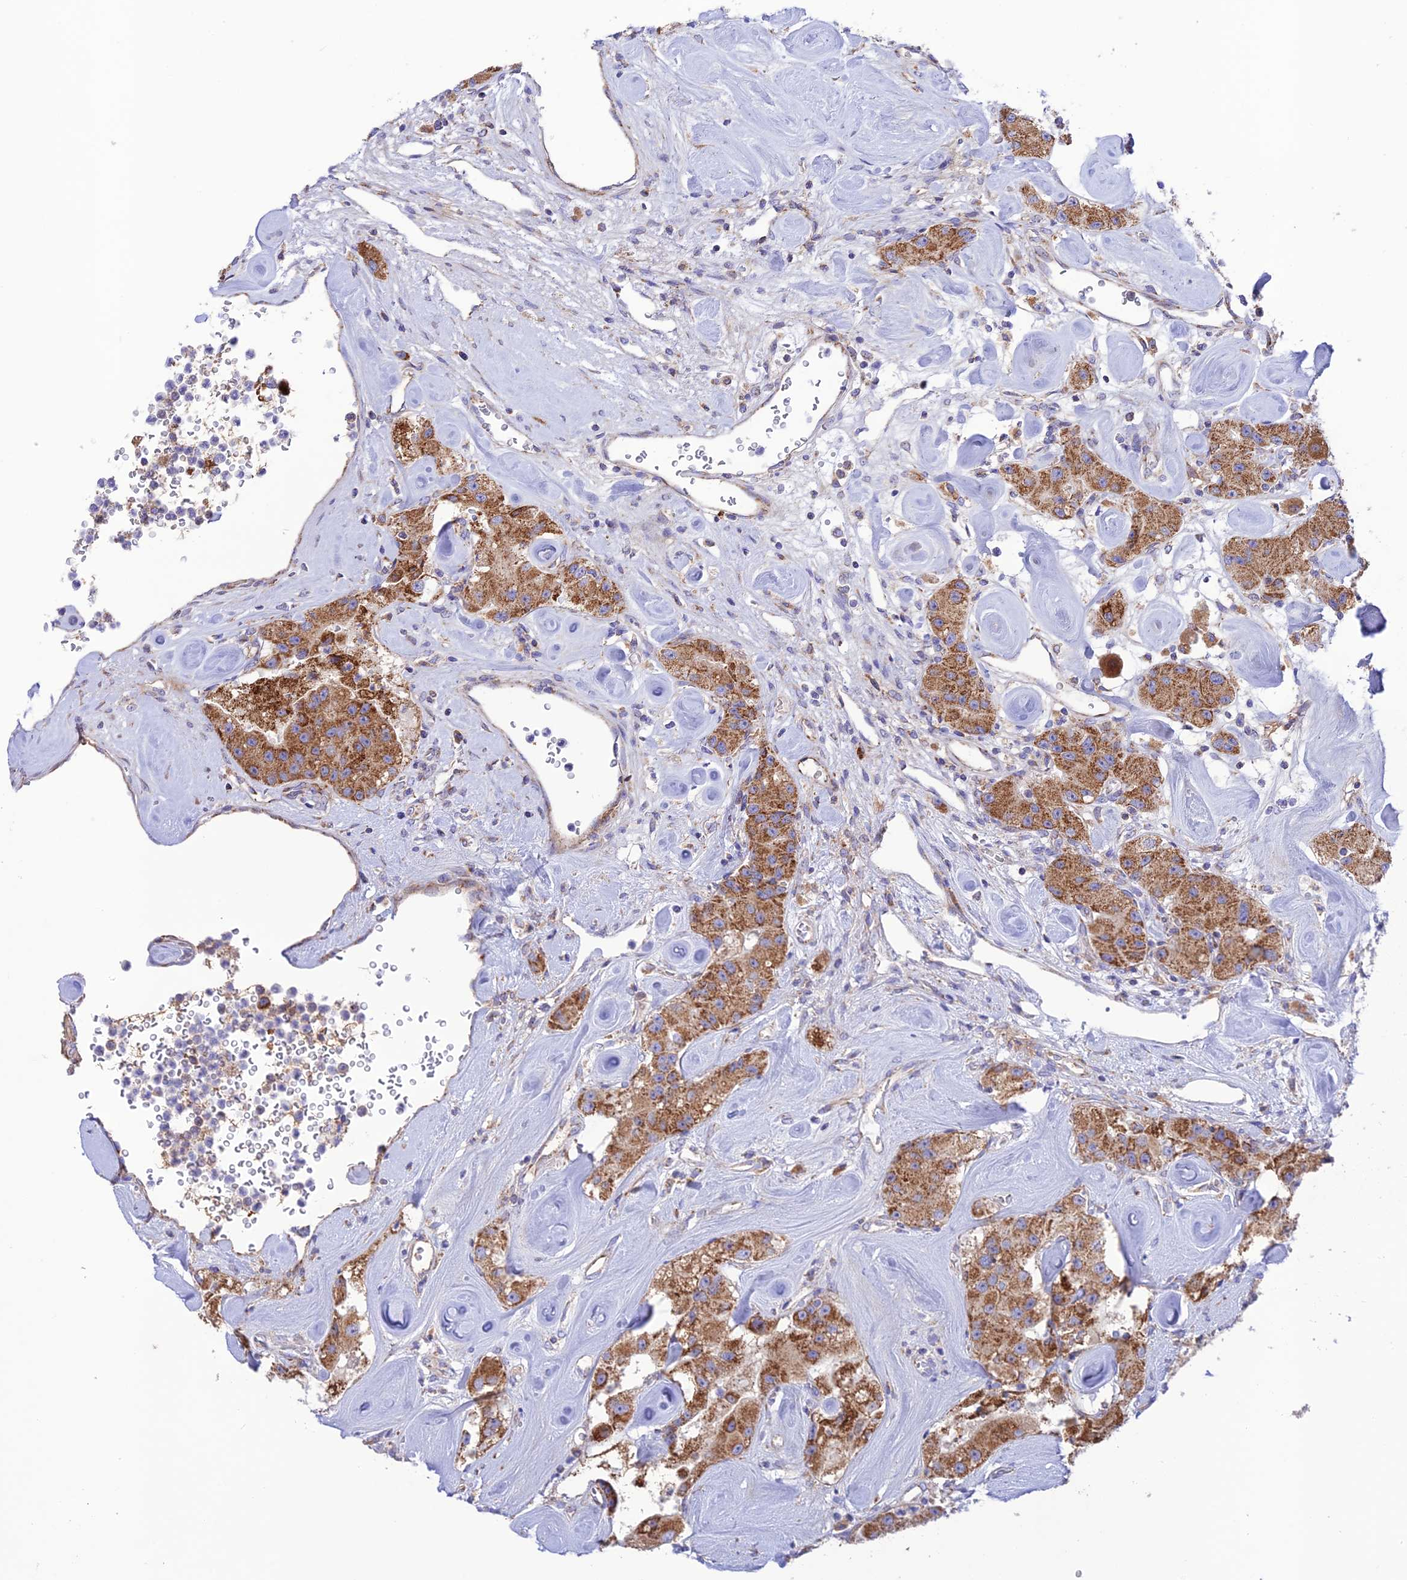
{"staining": {"intensity": "moderate", "quantity": ">75%", "location": "cytoplasmic/membranous"}, "tissue": "carcinoid", "cell_type": "Tumor cells", "image_type": "cancer", "snomed": [{"axis": "morphology", "description": "Carcinoid, malignant, NOS"}, {"axis": "topography", "description": "Pancreas"}], "caption": "IHC histopathology image of neoplastic tissue: human carcinoid stained using IHC exhibits medium levels of moderate protein expression localized specifically in the cytoplasmic/membranous of tumor cells, appearing as a cytoplasmic/membranous brown color.", "gene": "UAP1L1", "patient": {"sex": "male", "age": 41}}